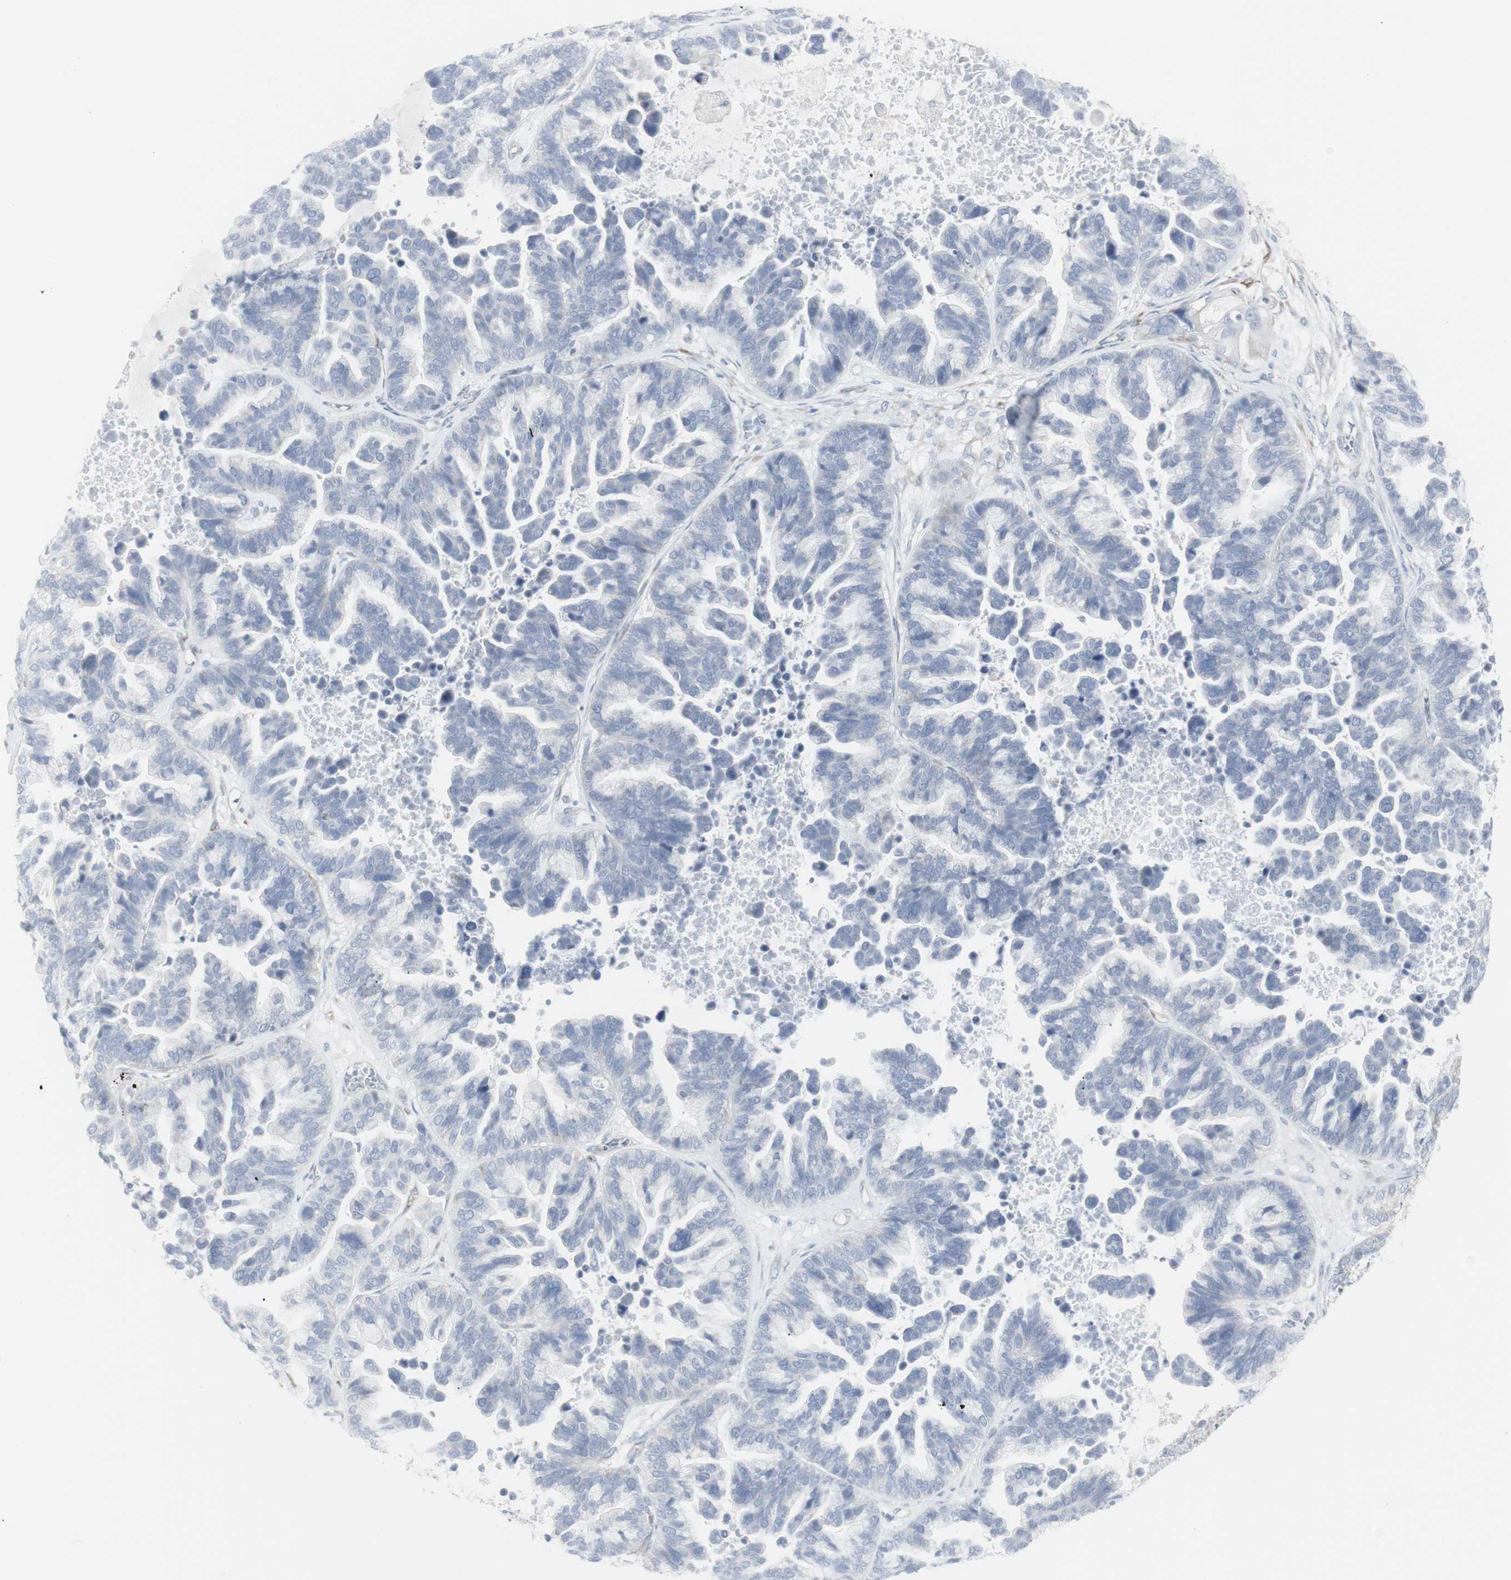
{"staining": {"intensity": "negative", "quantity": "none", "location": "none"}, "tissue": "ovarian cancer", "cell_type": "Tumor cells", "image_type": "cancer", "snomed": [{"axis": "morphology", "description": "Cystadenocarcinoma, serous, NOS"}, {"axis": "topography", "description": "Ovary"}], "caption": "Immunohistochemistry of ovarian cancer (serous cystadenocarcinoma) exhibits no expression in tumor cells. (Immunohistochemistry, brightfield microscopy, high magnification).", "gene": "ENSG00000198211", "patient": {"sex": "female", "age": 56}}